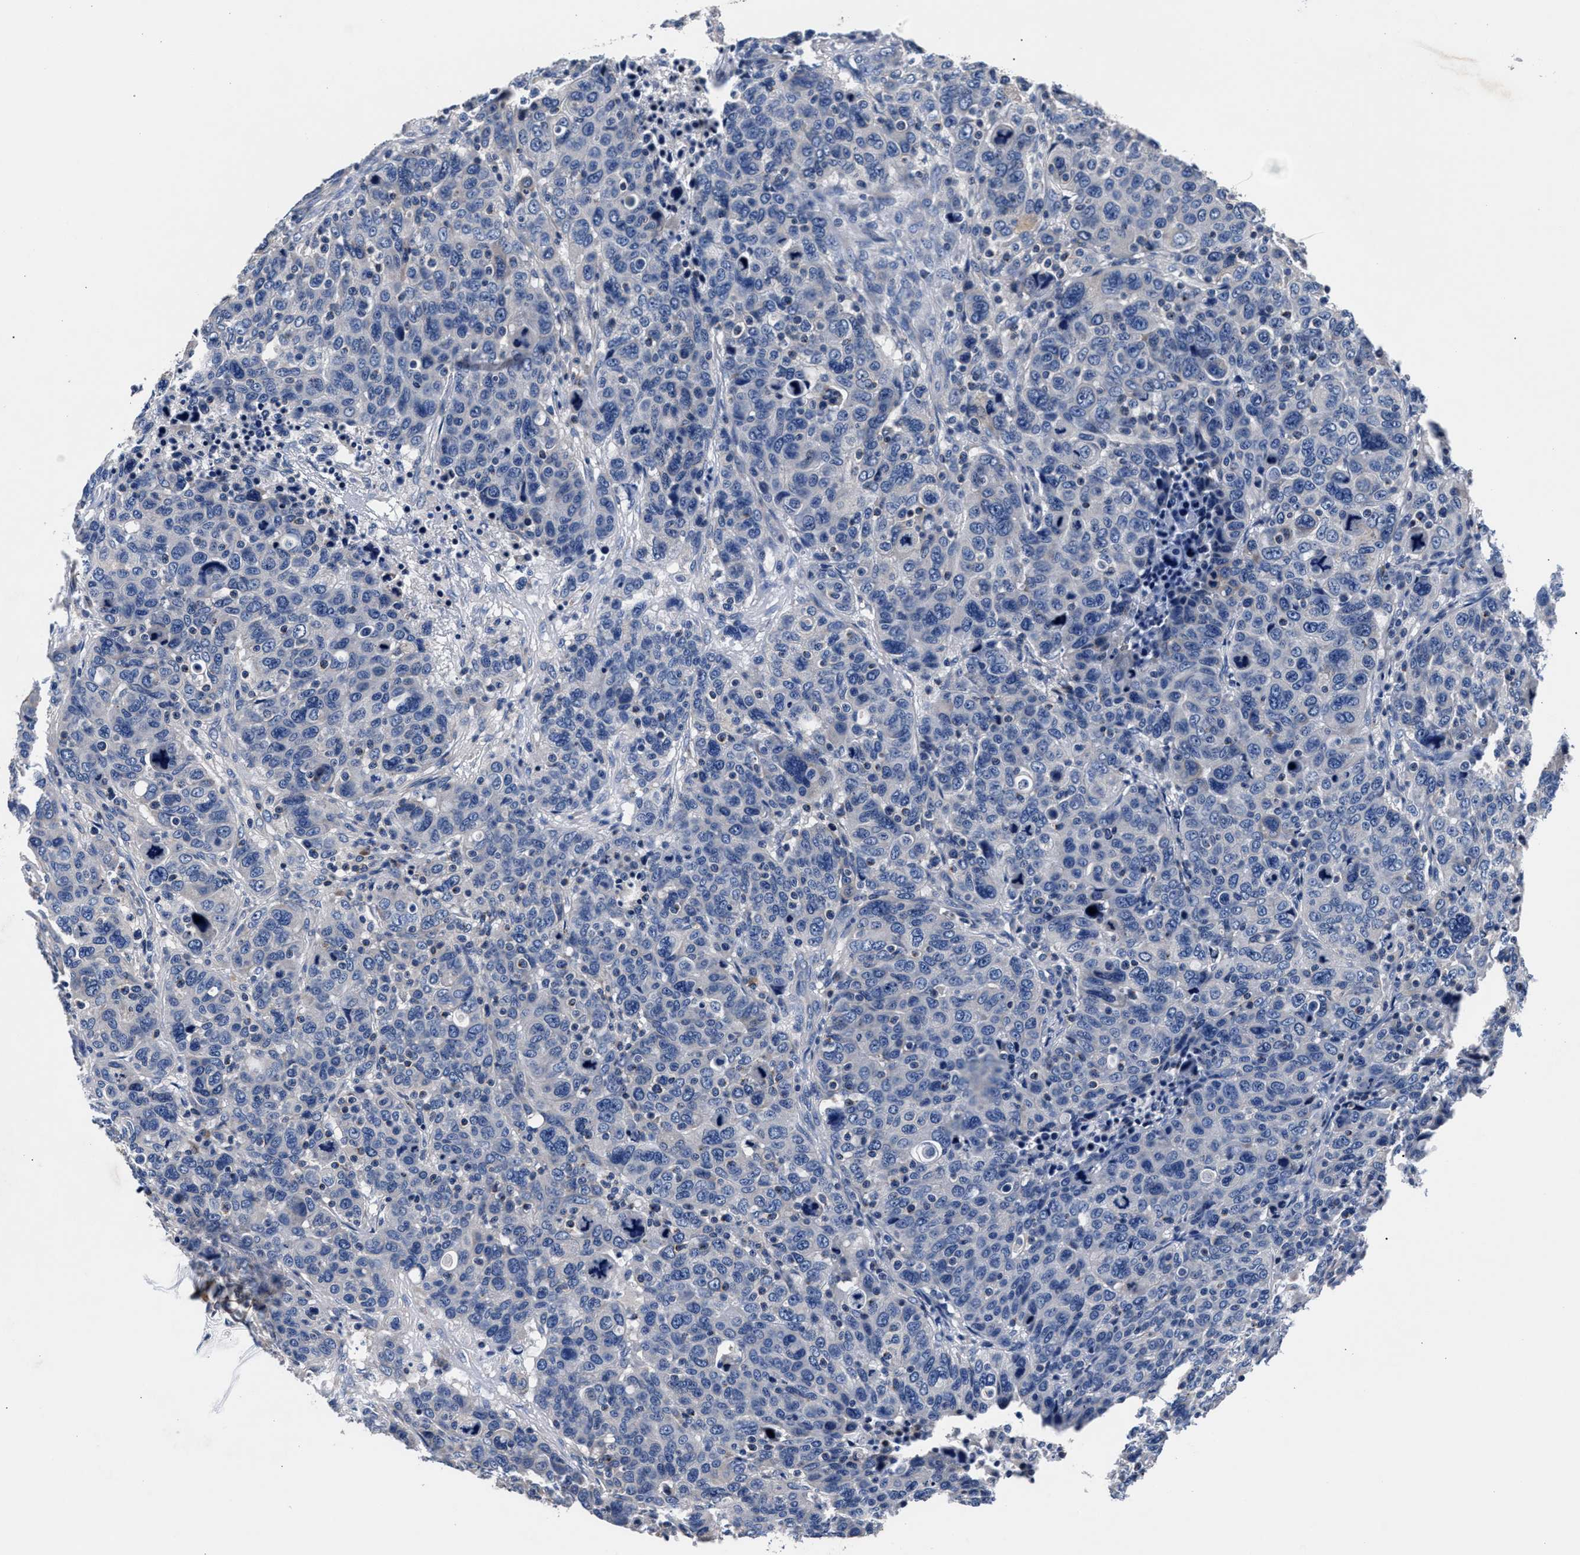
{"staining": {"intensity": "negative", "quantity": "none", "location": "none"}, "tissue": "breast cancer", "cell_type": "Tumor cells", "image_type": "cancer", "snomed": [{"axis": "morphology", "description": "Duct carcinoma"}, {"axis": "topography", "description": "Breast"}], "caption": "The photomicrograph exhibits no staining of tumor cells in infiltrating ductal carcinoma (breast).", "gene": "PHF24", "patient": {"sex": "female", "age": 37}}